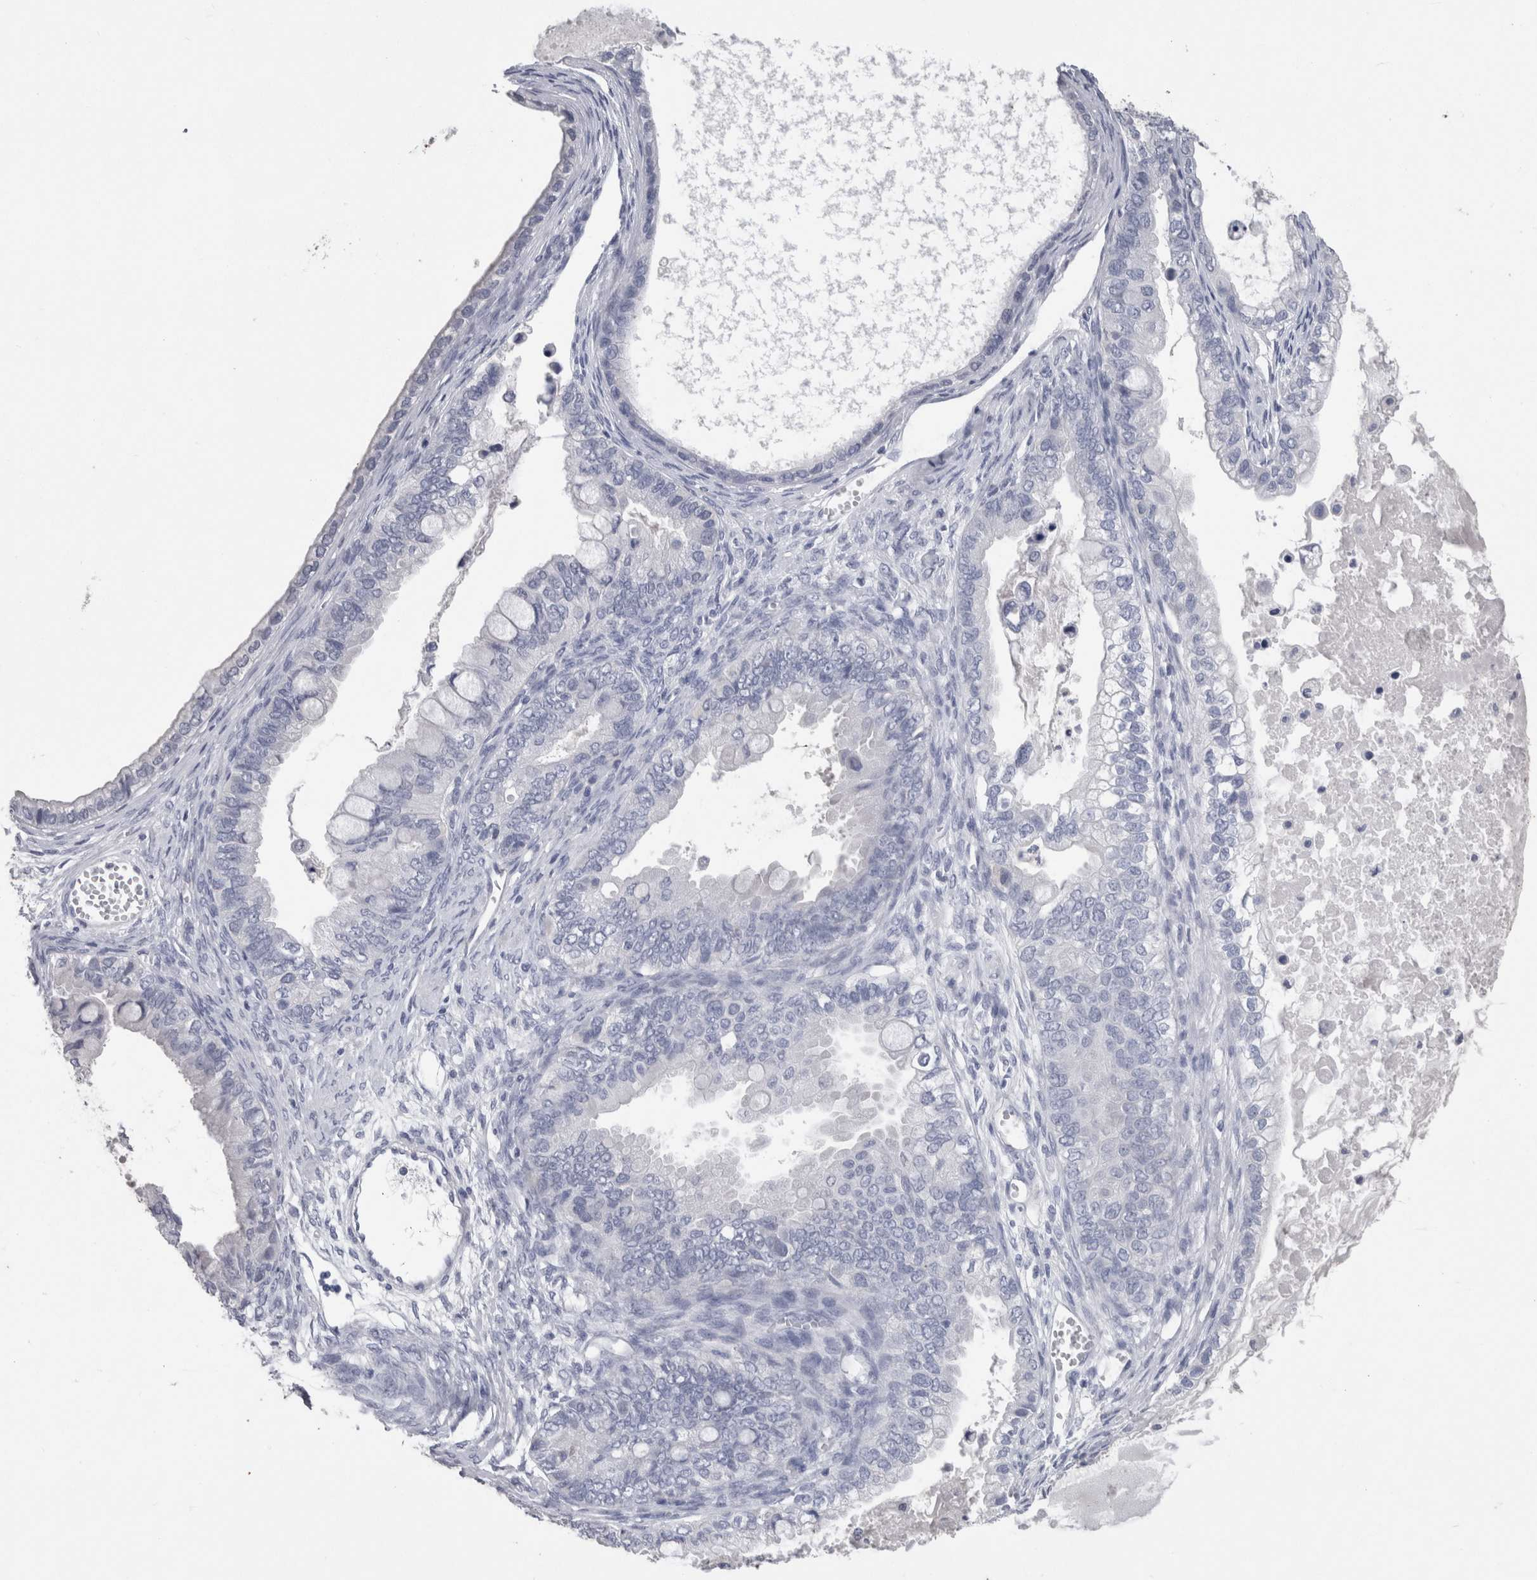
{"staining": {"intensity": "negative", "quantity": "none", "location": "none"}, "tissue": "ovarian cancer", "cell_type": "Tumor cells", "image_type": "cancer", "snomed": [{"axis": "morphology", "description": "Cystadenocarcinoma, mucinous, NOS"}, {"axis": "topography", "description": "Ovary"}], "caption": "High magnification brightfield microscopy of ovarian cancer stained with DAB (brown) and counterstained with hematoxylin (blue): tumor cells show no significant expression.", "gene": "CA8", "patient": {"sex": "female", "age": 80}}